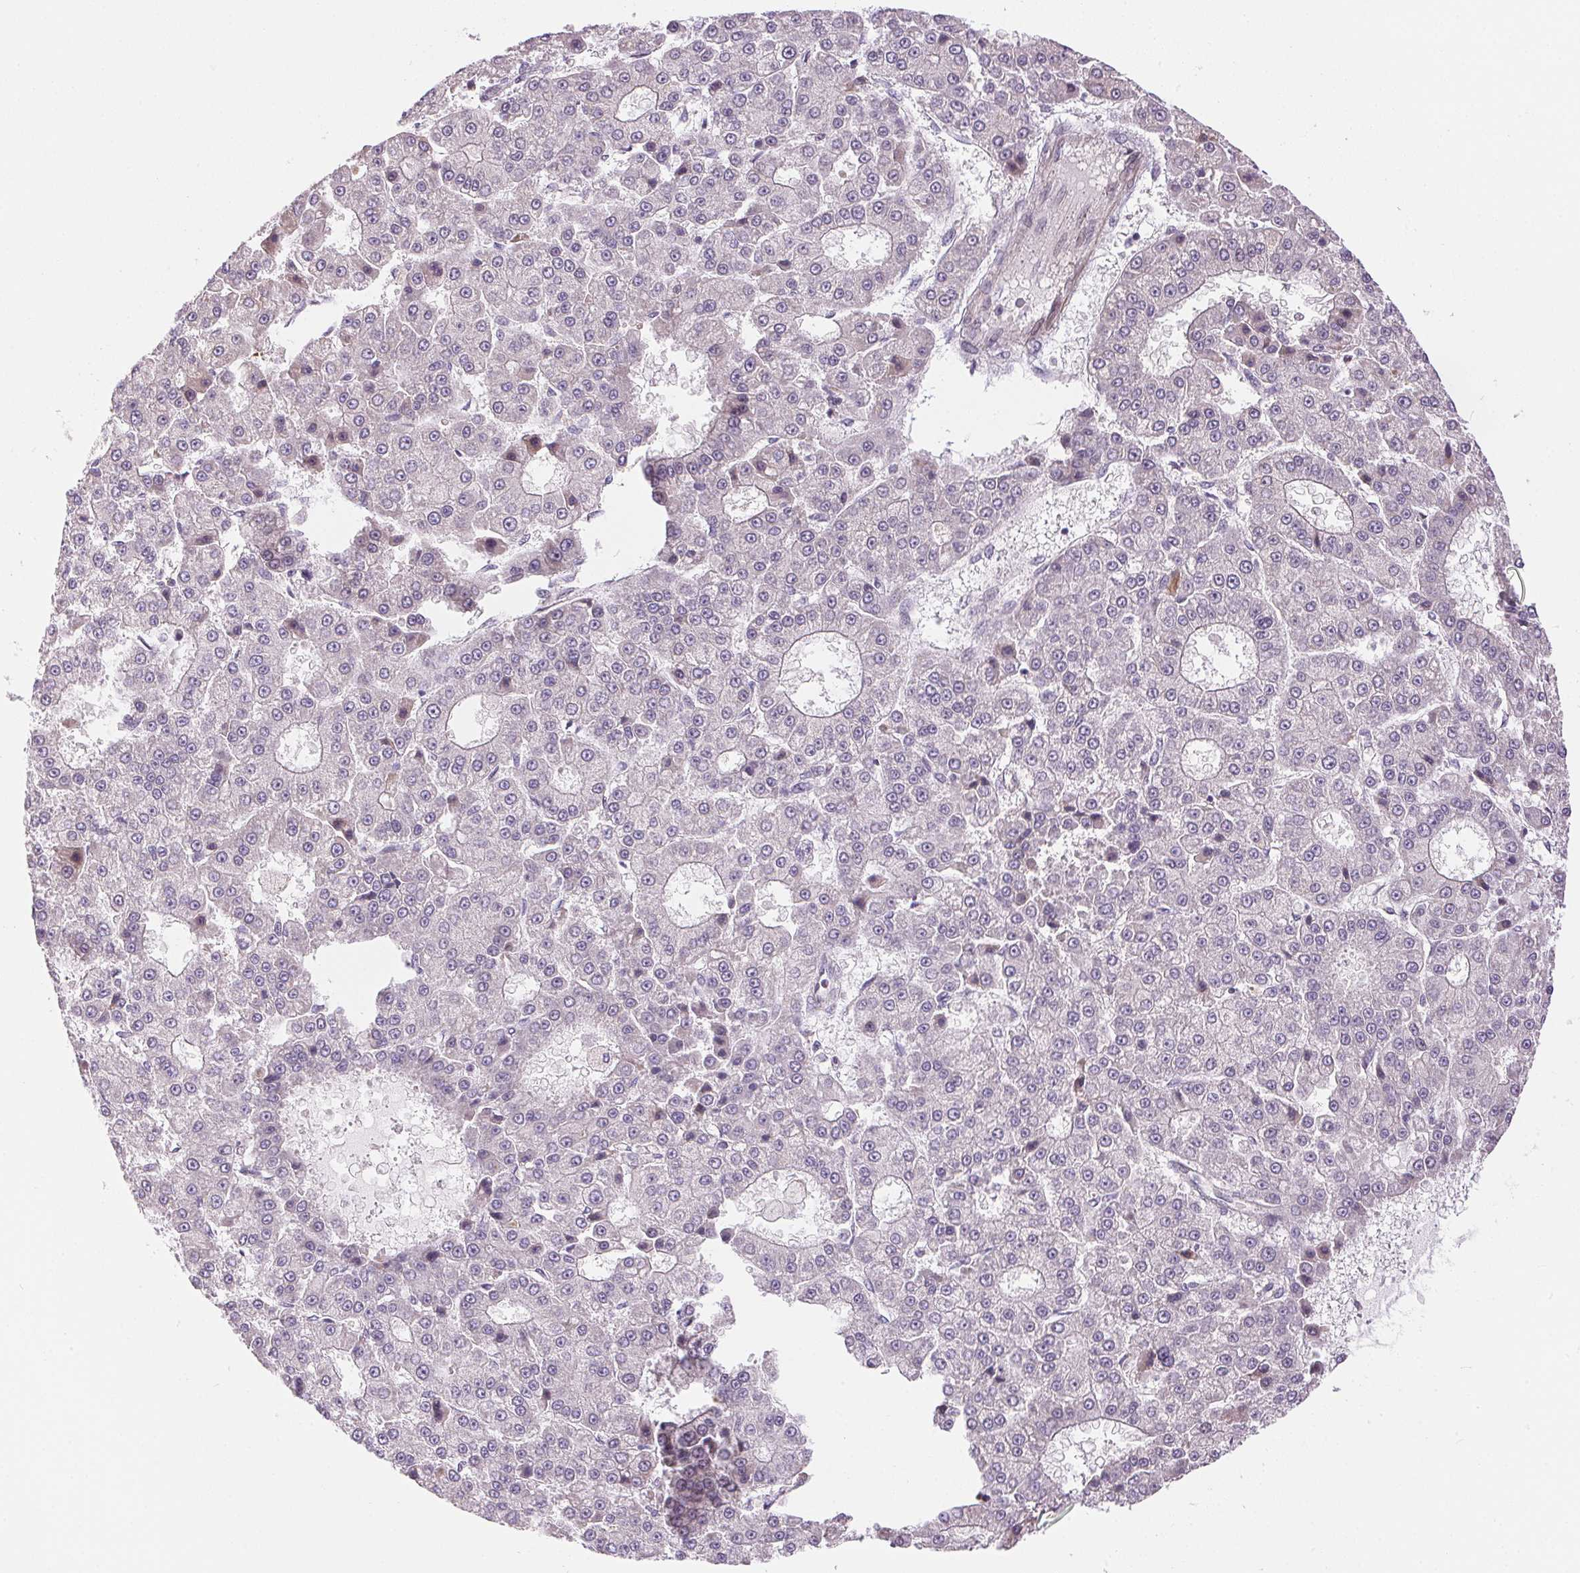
{"staining": {"intensity": "negative", "quantity": "none", "location": "none"}, "tissue": "liver cancer", "cell_type": "Tumor cells", "image_type": "cancer", "snomed": [{"axis": "morphology", "description": "Carcinoma, Hepatocellular, NOS"}, {"axis": "topography", "description": "Liver"}], "caption": "IHC image of neoplastic tissue: human liver cancer (hepatocellular carcinoma) stained with DAB displays no significant protein expression in tumor cells.", "gene": "UNC13B", "patient": {"sex": "male", "age": 70}}